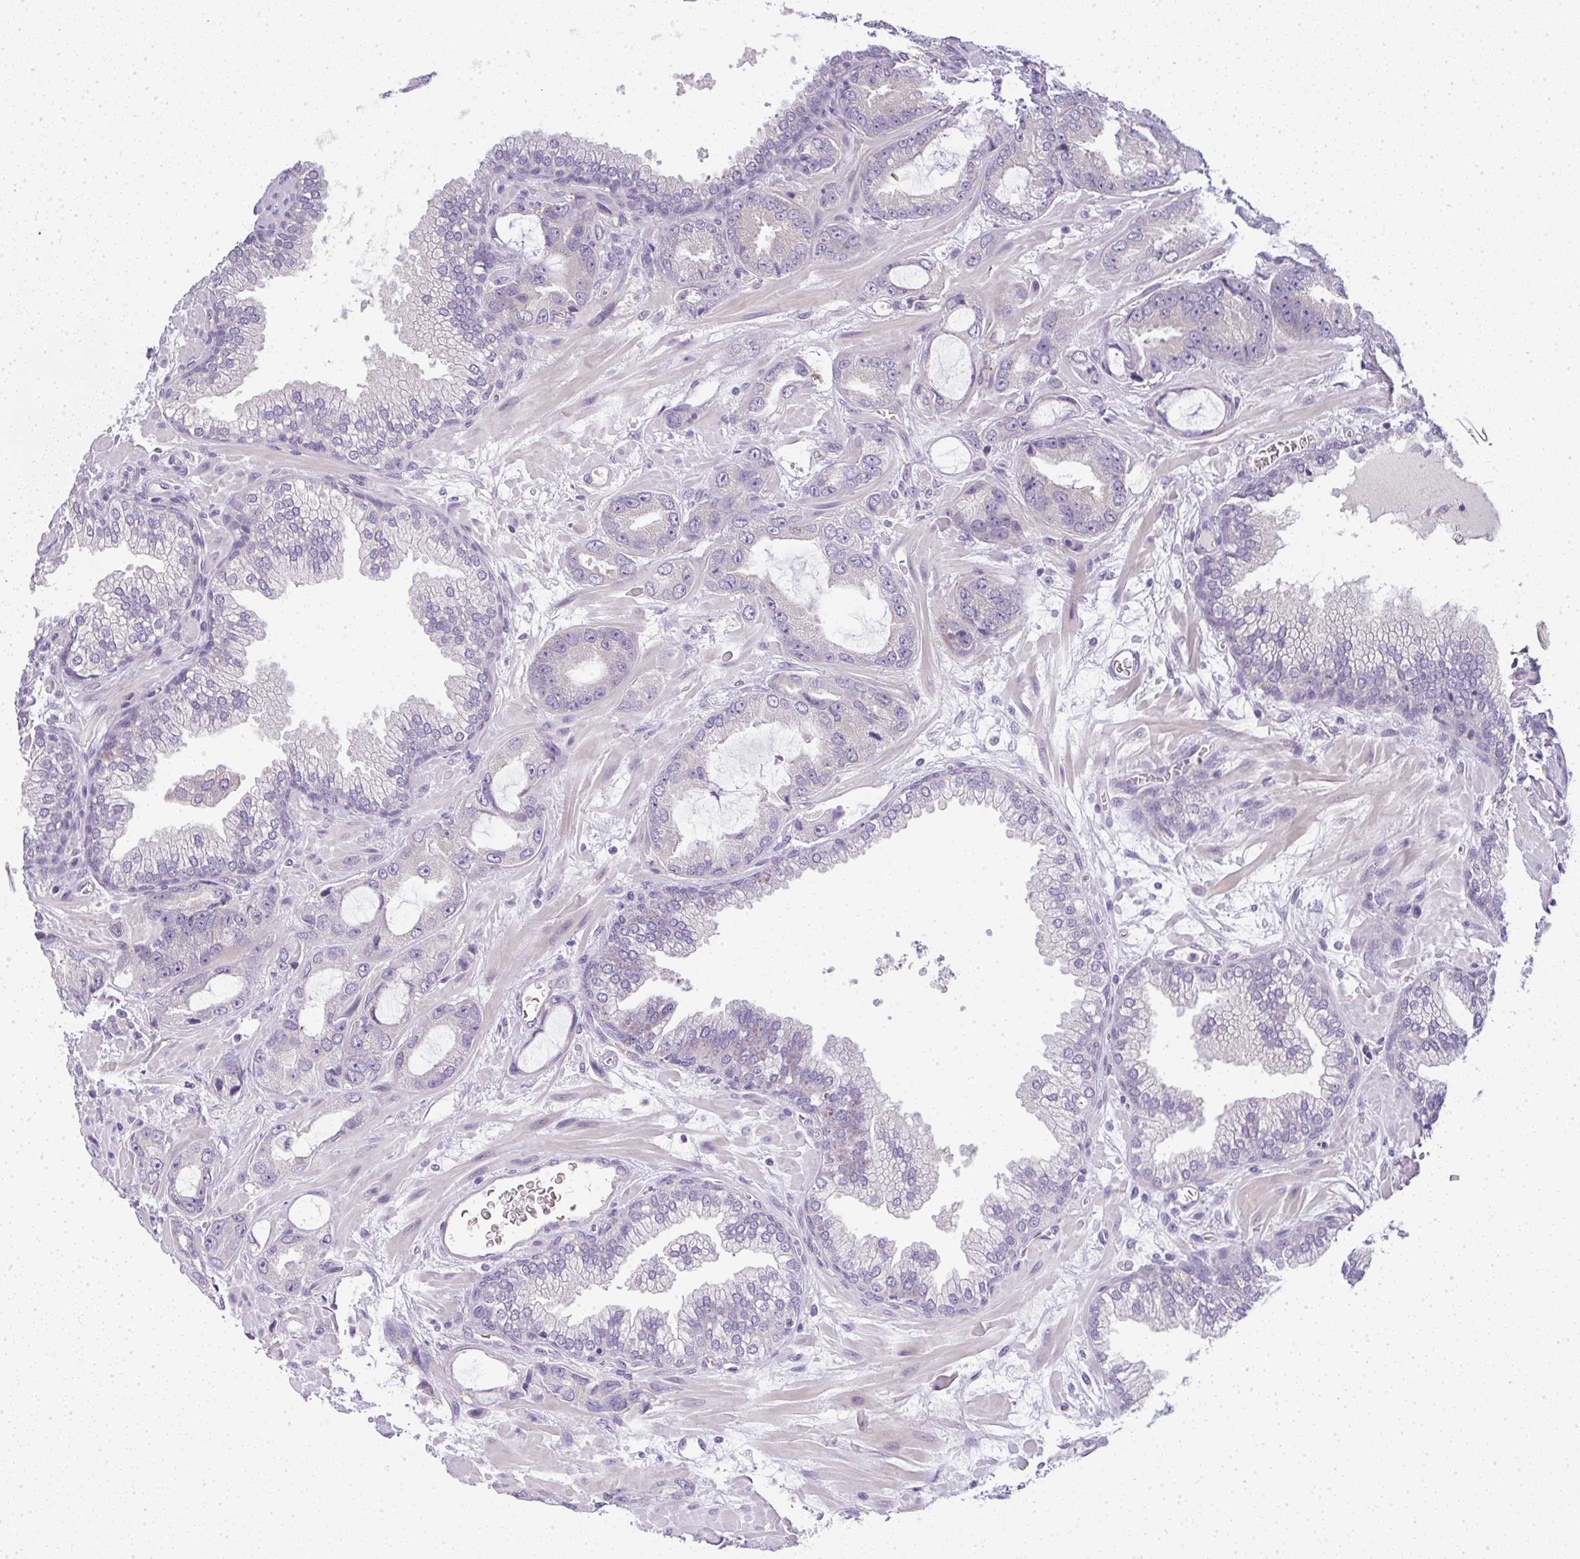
{"staining": {"intensity": "negative", "quantity": "none", "location": "none"}, "tissue": "prostate cancer", "cell_type": "Tumor cells", "image_type": "cancer", "snomed": [{"axis": "morphology", "description": "Adenocarcinoma, High grade"}, {"axis": "topography", "description": "Prostate"}], "caption": "DAB (3,3'-diaminobenzidine) immunohistochemical staining of human prostate high-grade adenocarcinoma reveals no significant positivity in tumor cells.", "gene": "LPAR4", "patient": {"sex": "male", "age": 68}}